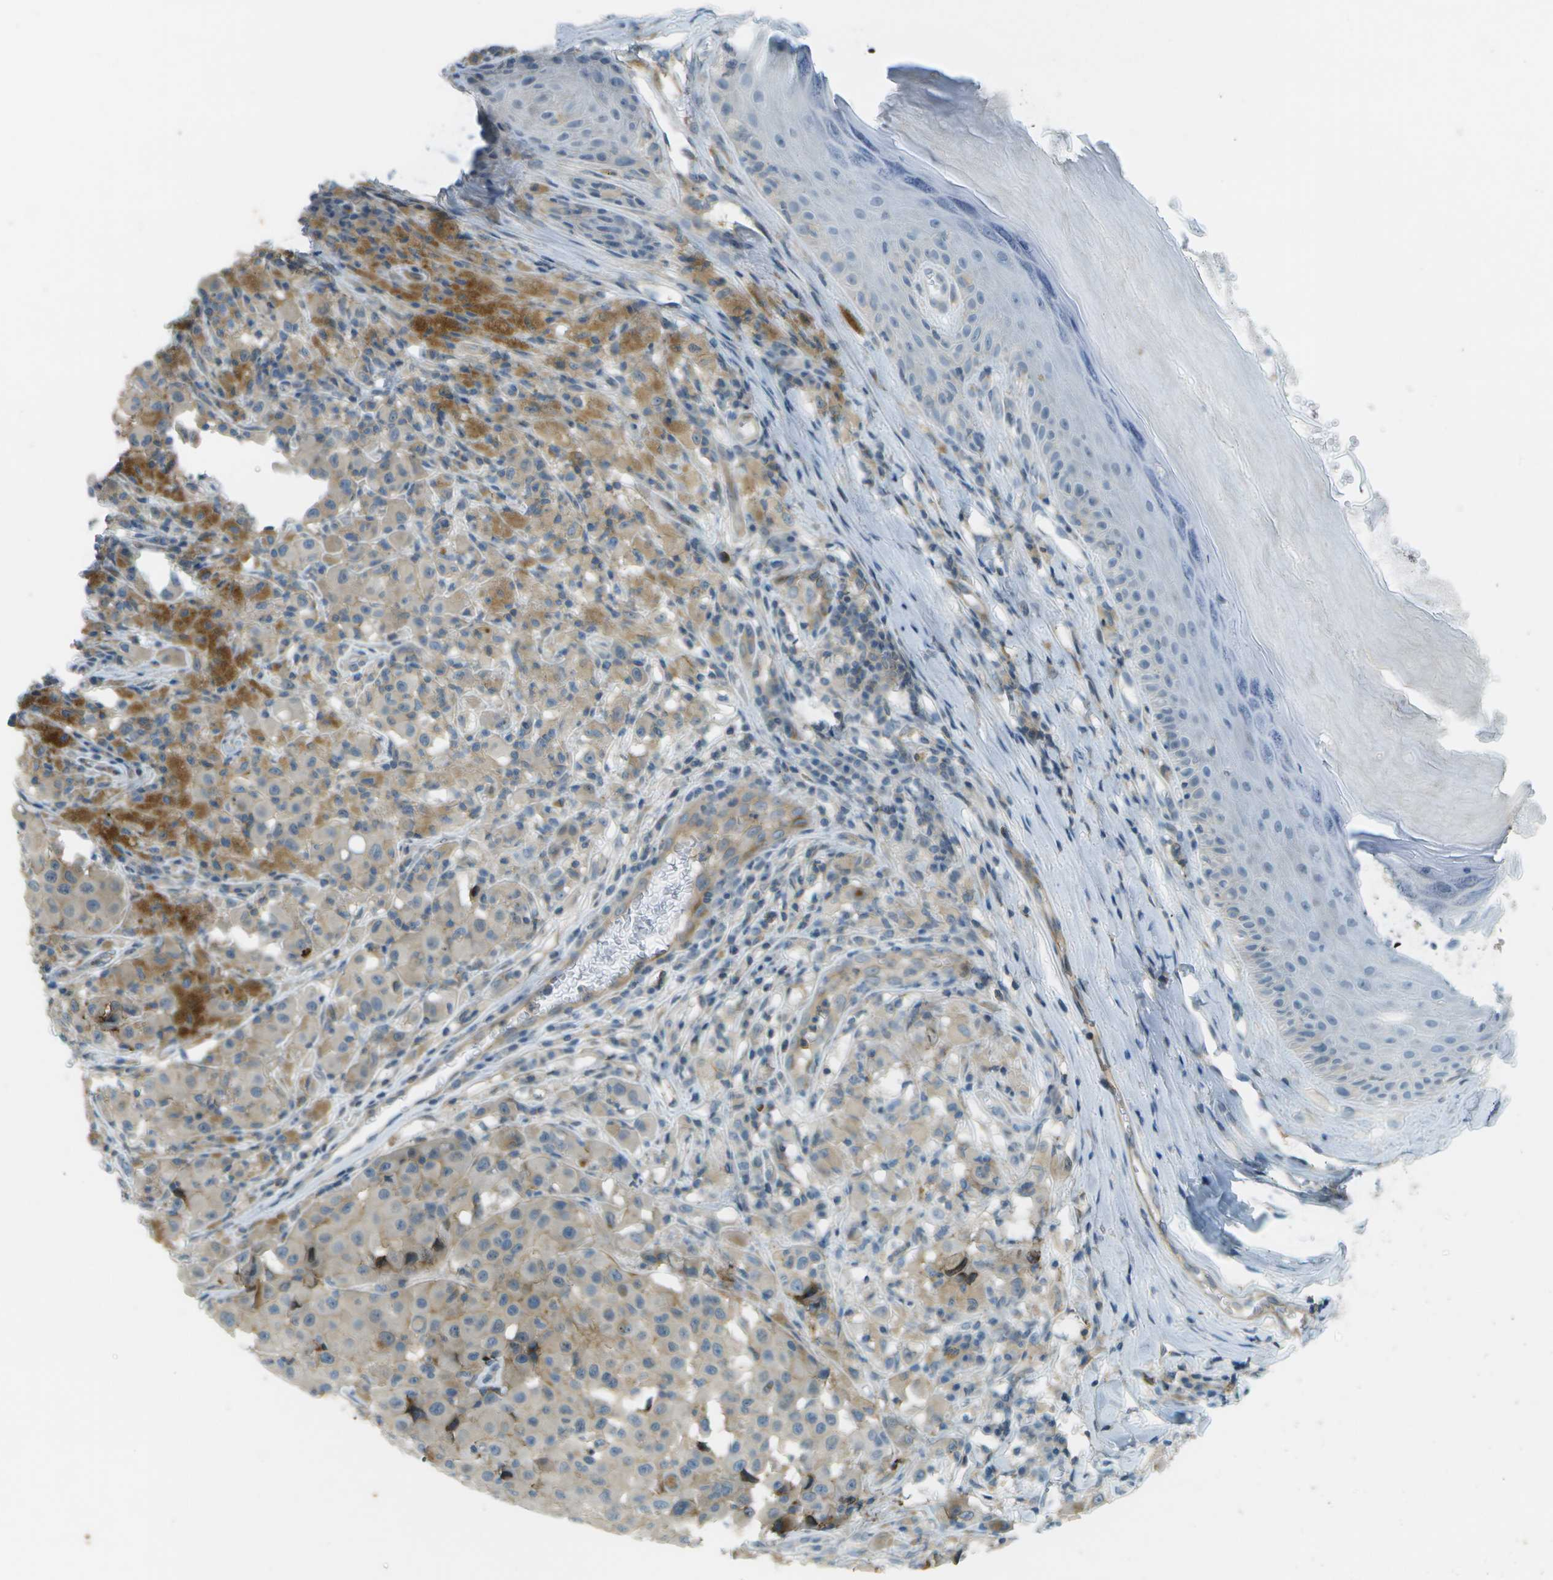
{"staining": {"intensity": "negative", "quantity": "none", "location": "none"}, "tissue": "melanoma", "cell_type": "Tumor cells", "image_type": "cancer", "snomed": [{"axis": "morphology", "description": "Malignant melanoma, NOS"}, {"axis": "topography", "description": "Skin"}], "caption": "Tumor cells are negative for brown protein staining in melanoma.", "gene": "LRRC66", "patient": {"sex": "male", "age": 84}}